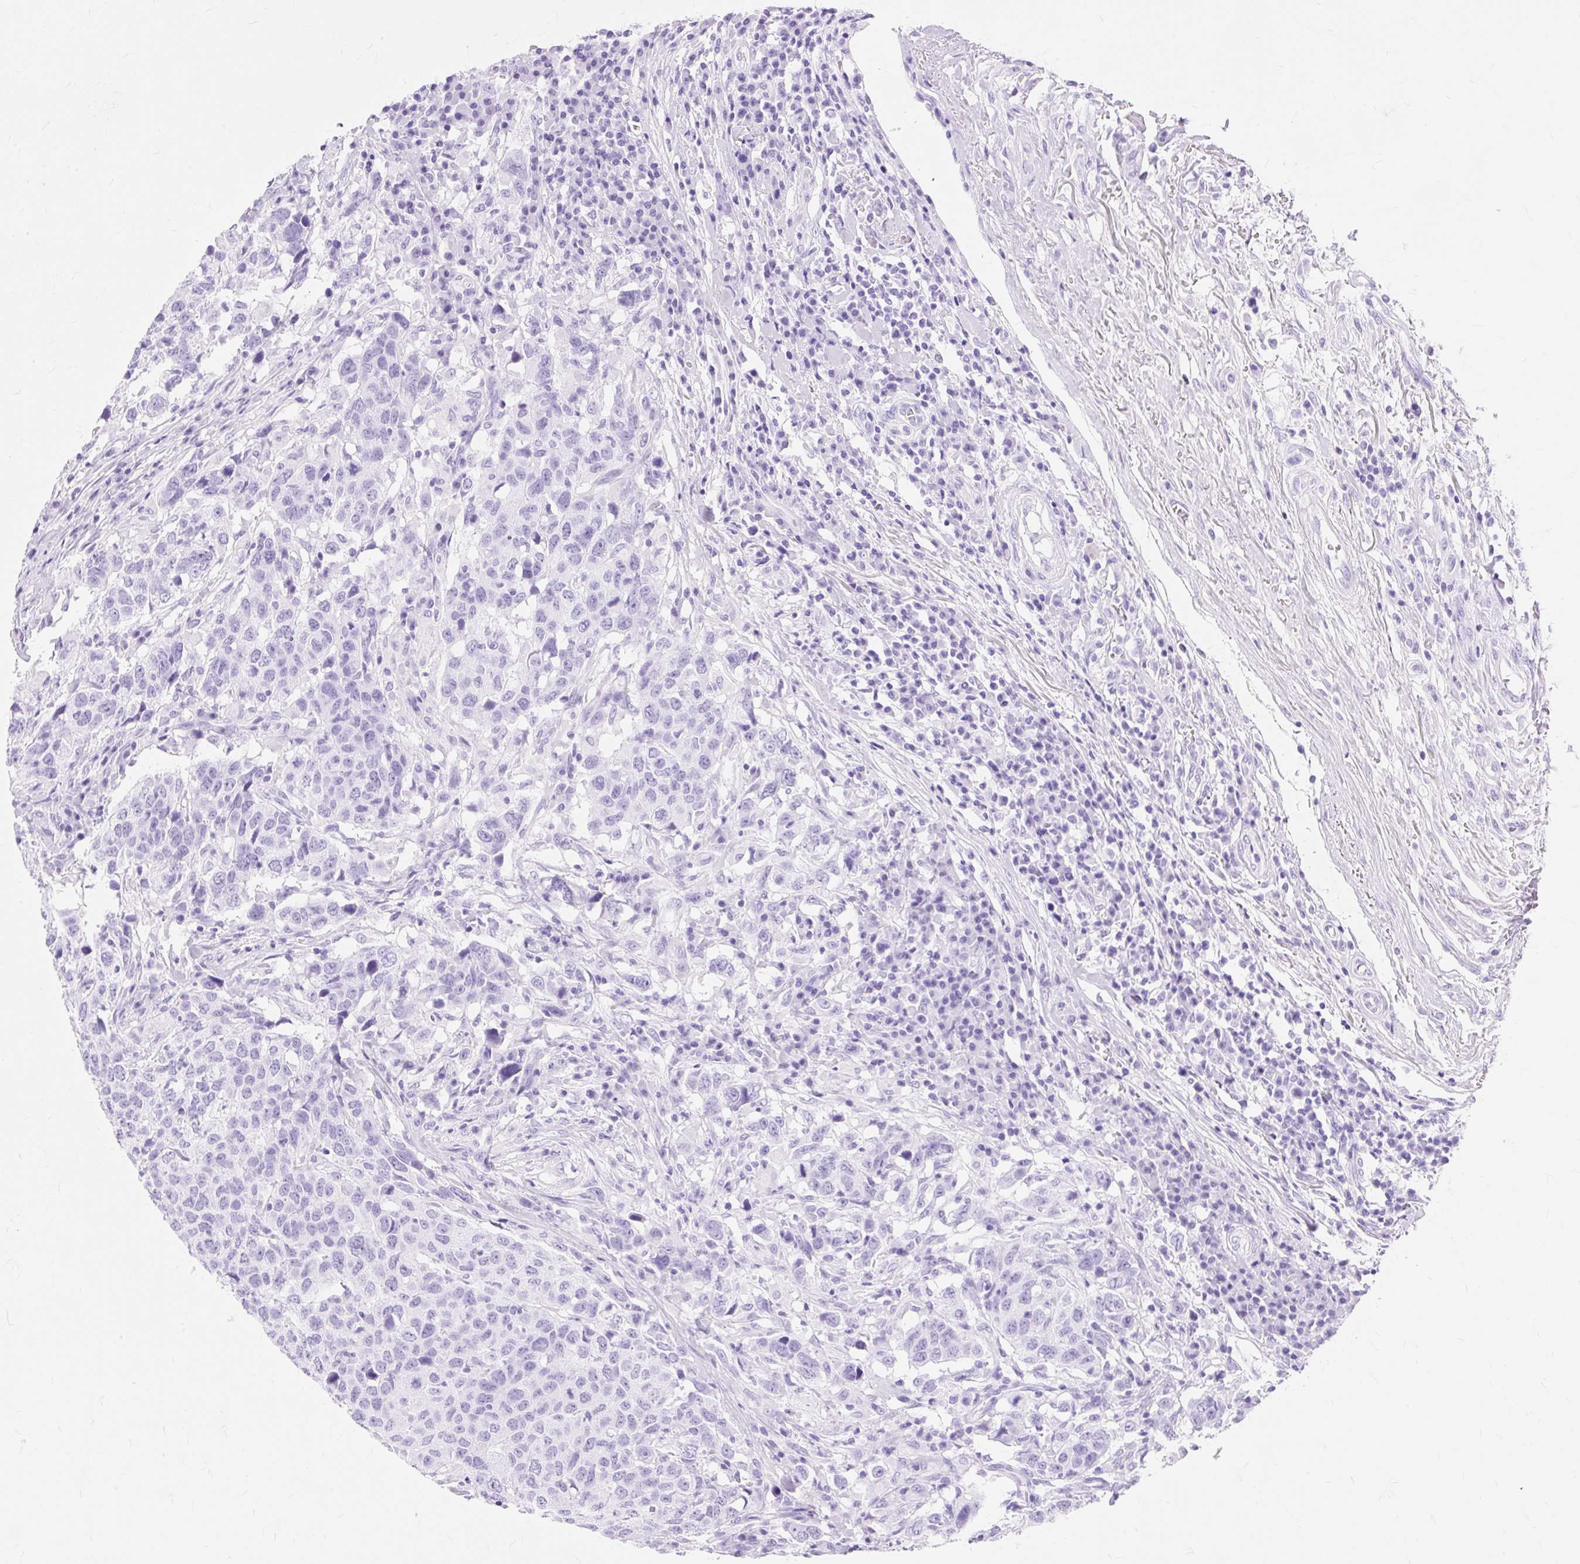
{"staining": {"intensity": "negative", "quantity": "none", "location": "none"}, "tissue": "head and neck cancer", "cell_type": "Tumor cells", "image_type": "cancer", "snomed": [{"axis": "morphology", "description": "Normal tissue, NOS"}, {"axis": "morphology", "description": "Squamous cell carcinoma, NOS"}, {"axis": "topography", "description": "Skeletal muscle"}, {"axis": "topography", "description": "Vascular tissue"}, {"axis": "topography", "description": "Peripheral nerve tissue"}, {"axis": "topography", "description": "Head-Neck"}], "caption": "Immunohistochemical staining of squamous cell carcinoma (head and neck) shows no significant staining in tumor cells.", "gene": "MBP", "patient": {"sex": "male", "age": 66}}